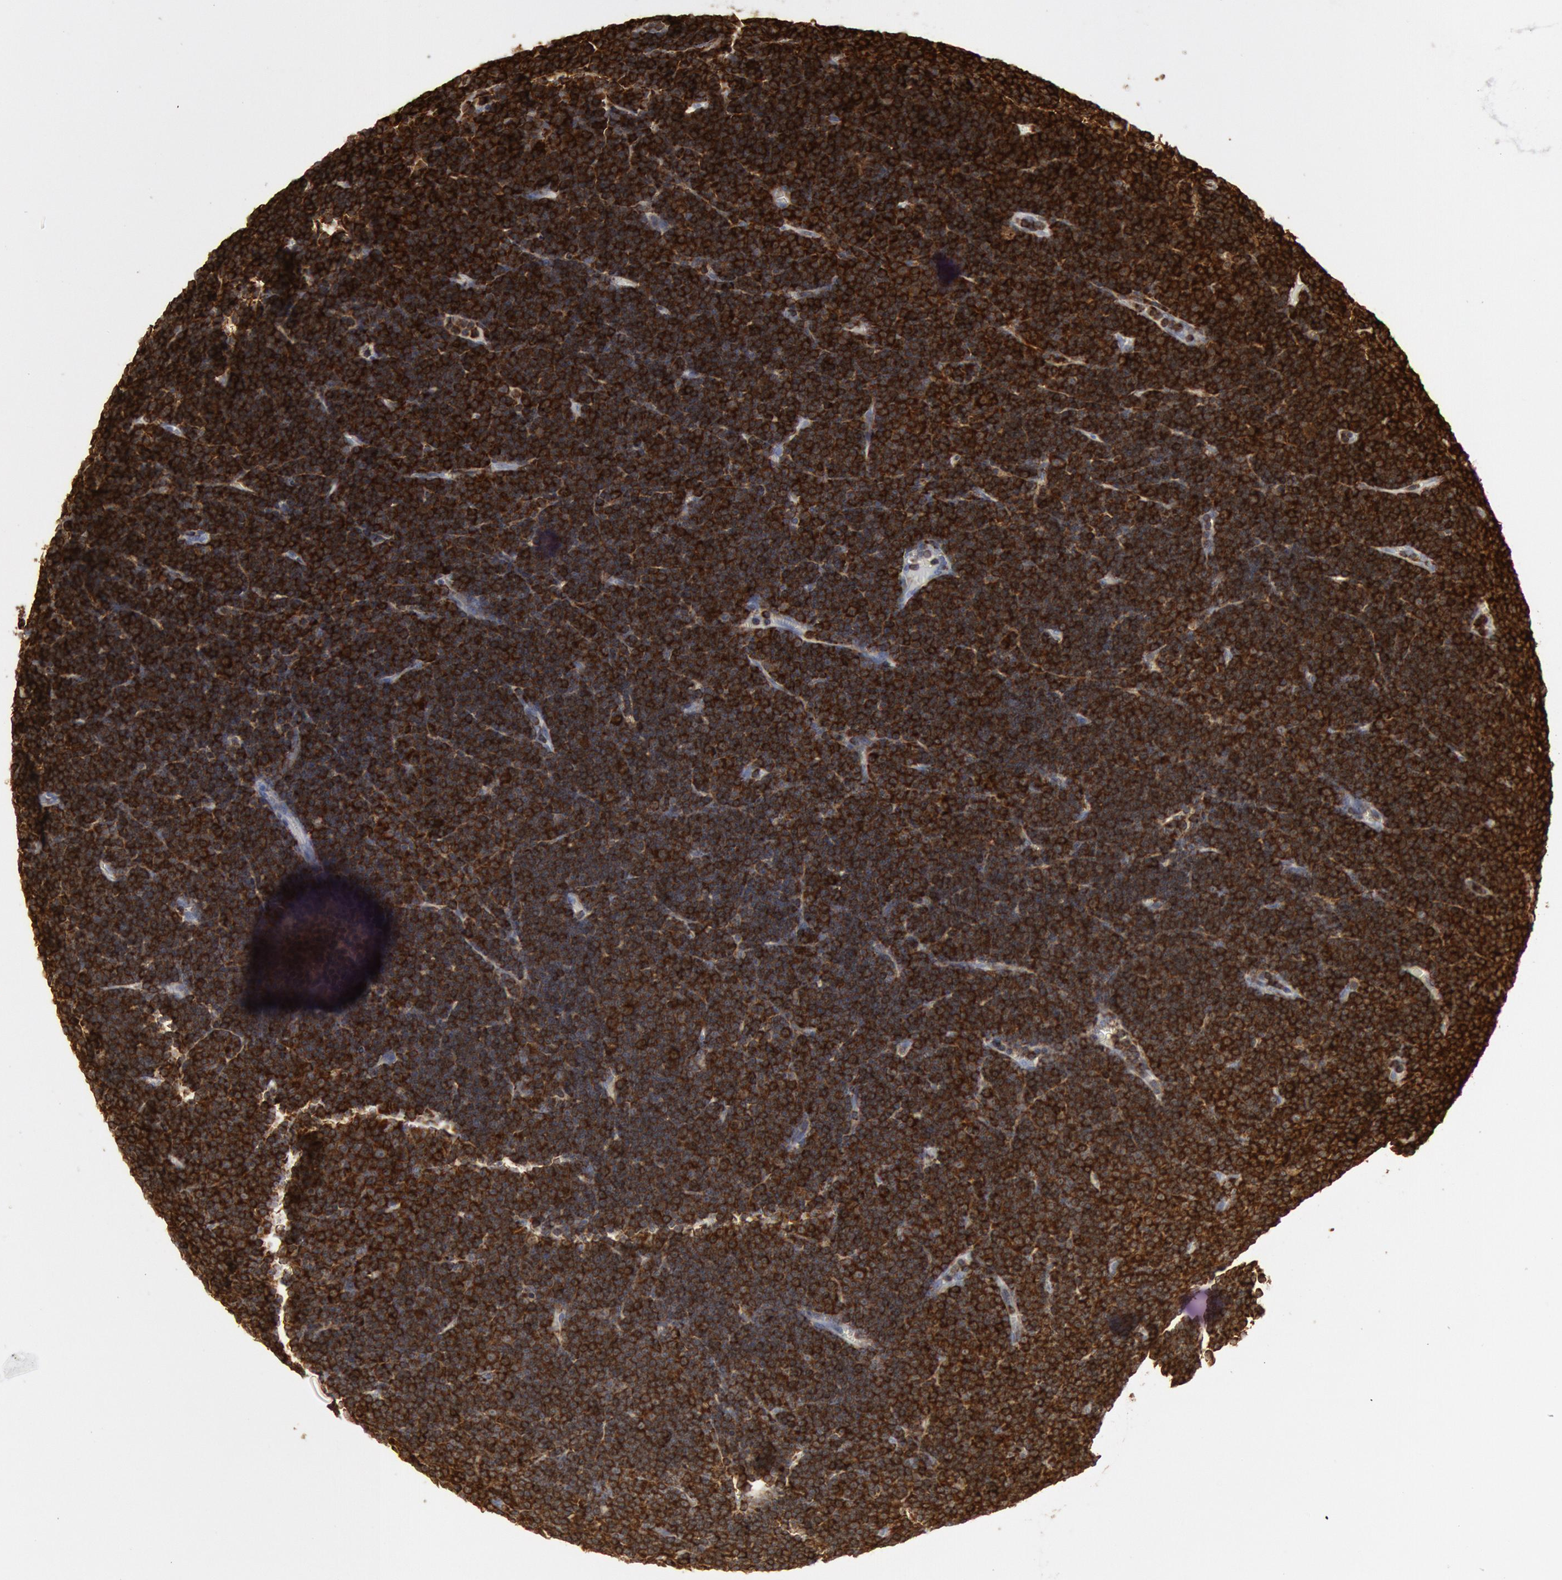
{"staining": {"intensity": "strong", "quantity": ">75%", "location": "cytoplasmic/membranous,nuclear"}, "tissue": "lymphoma", "cell_type": "Tumor cells", "image_type": "cancer", "snomed": [{"axis": "morphology", "description": "Malignant lymphoma, non-Hodgkin's type, Low grade"}, {"axis": "topography", "description": "Lymph node"}], "caption": "This photomicrograph shows immunohistochemistry (IHC) staining of human malignant lymphoma, non-Hodgkin's type (low-grade), with high strong cytoplasmic/membranous and nuclear expression in about >75% of tumor cells.", "gene": "PTPN6", "patient": {"sex": "male", "age": 57}}